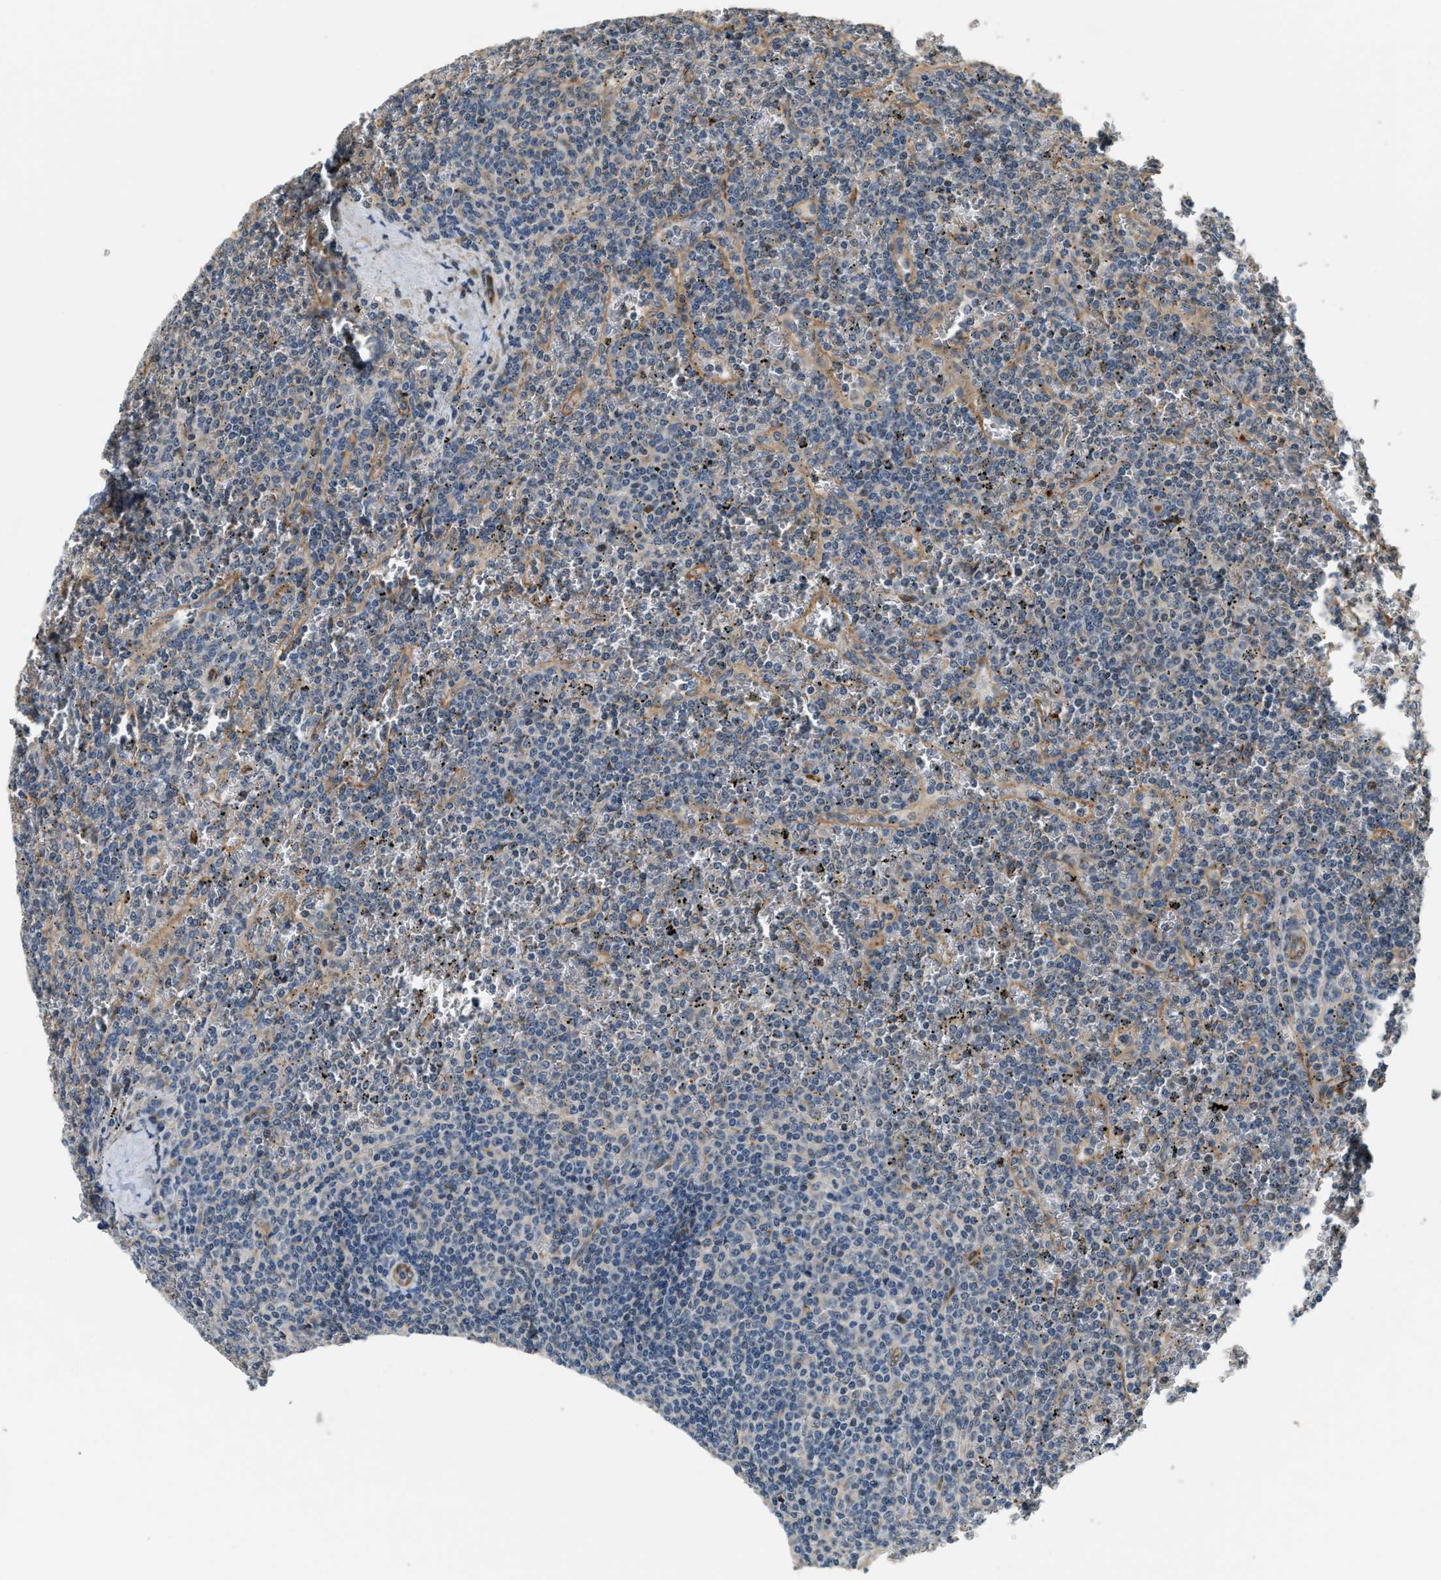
{"staining": {"intensity": "negative", "quantity": "none", "location": "none"}, "tissue": "lymphoma", "cell_type": "Tumor cells", "image_type": "cancer", "snomed": [{"axis": "morphology", "description": "Malignant lymphoma, non-Hodgkin's type, Low grade"}, {"axis": "topography", "description": "Spleen"}], "caption": "DAB immunohistochemical staining of human lymphoma demonstrates no significant positivity in tumor cells.", "gene": "ALOX12", "patient": {"sex": "female", "age": 19}}